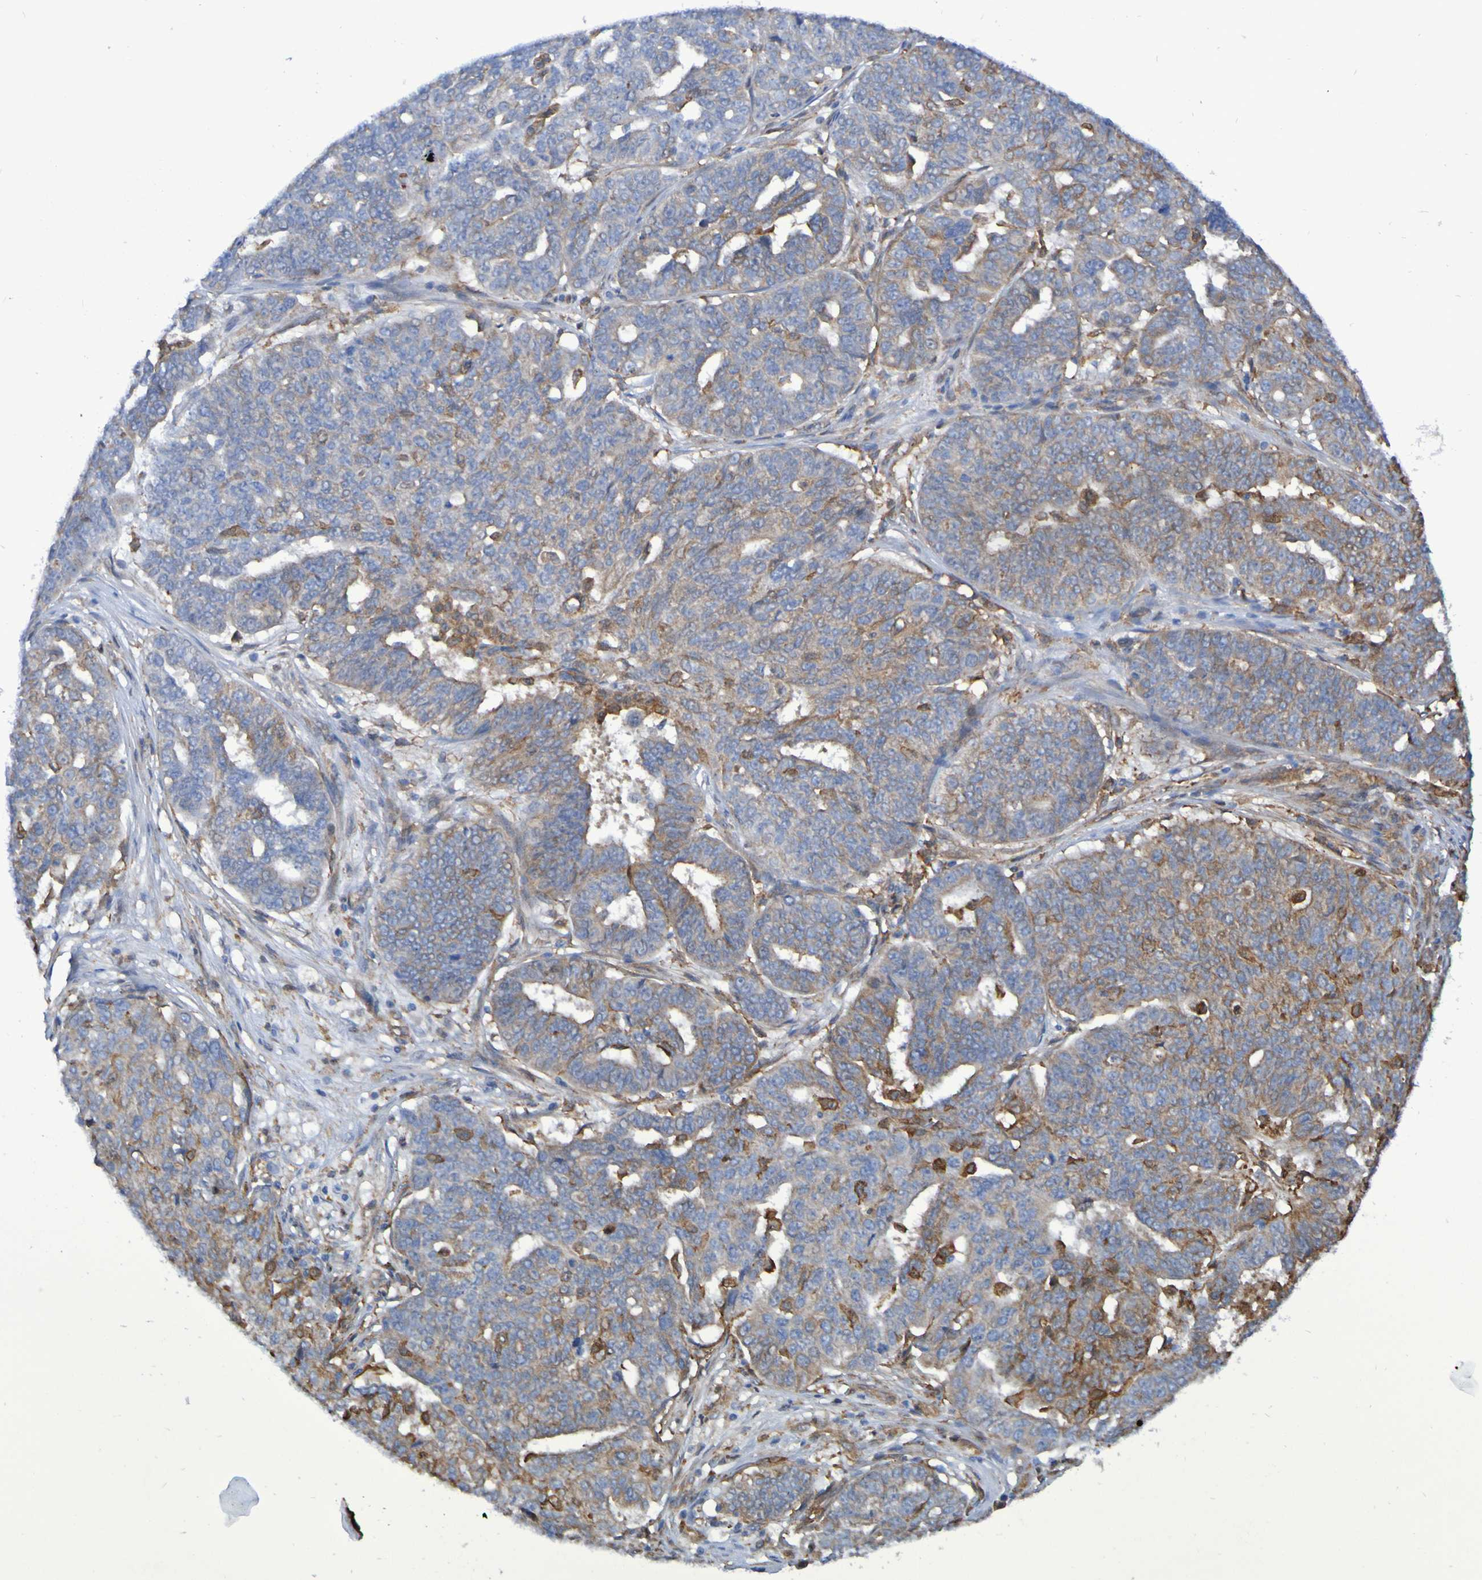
{"staining": {"intensity": "moderate", "quantity": "25%-75%", "location": "cytoplasmic/membranous"}, "tissue": "ovarian cancer", "cell_type": "Tumor cells", "image_type": "cancer", "snomed": [{"axis": "morphology", "description": "Cystadenocarcinoma, serous, NOS"}, {"axis": "topography", "description": "Ovary"}], "caption": "Immunohistochemical staining of human ovarian serous cystadenocarcinoma displays moderate cytoplasmic/membranous protein positivity in approximately 25%-75% of tumor cells.", "gene": "SCRG1", "patient": {"sex": "female", "age": 59}}